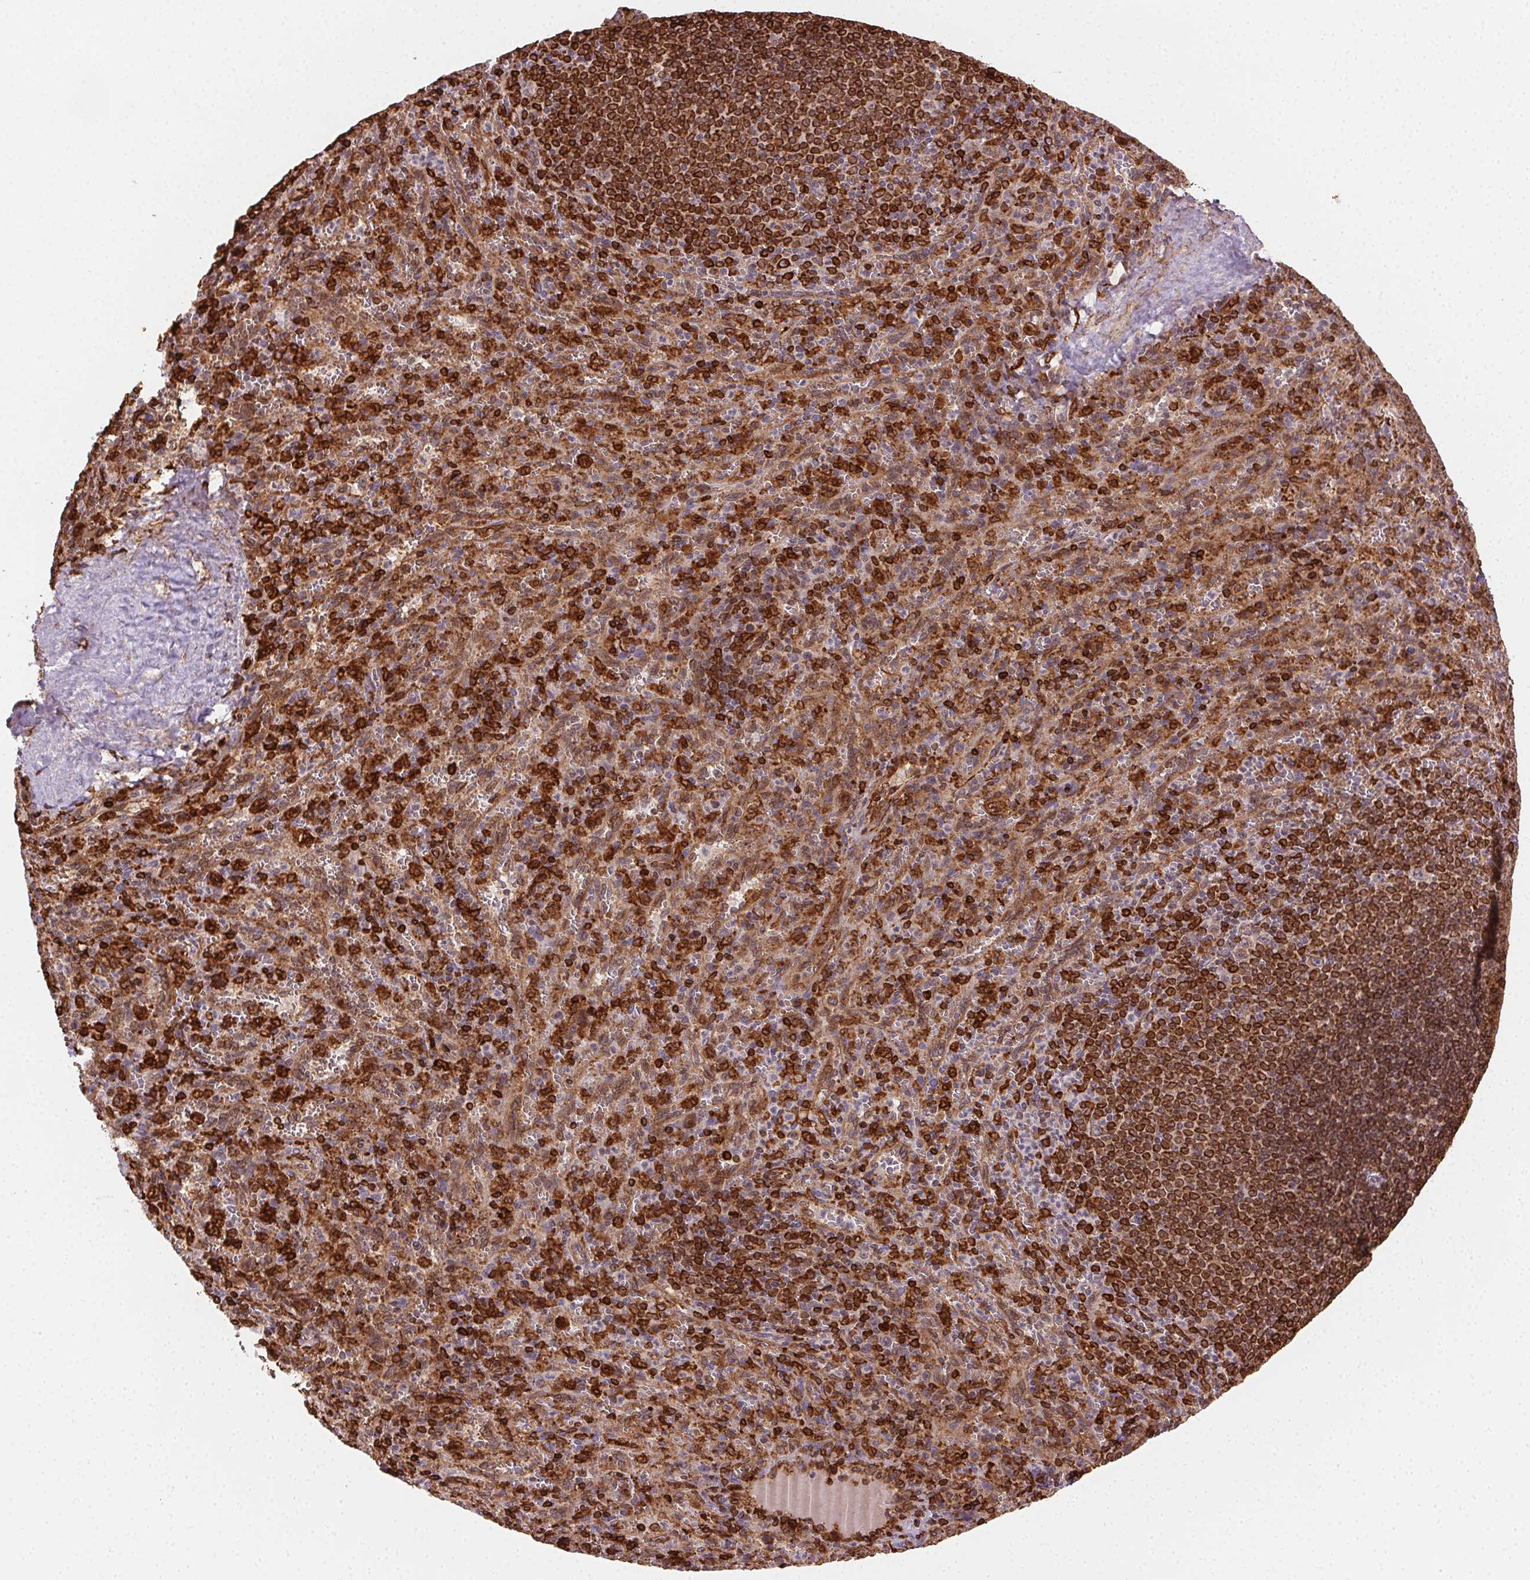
{"staining": {"intensity": "strong", "quantity": "25%-75%", "location": "cytoplasmic/membranous"}, "tissue": "spleen", "cell_type": "Cells in red pulp", "image_type": "normal", "snomed": [{"axis": "morphology", "description": "Normal tissue, NOS"}, {"axis": "topography", "description": "Spleen"}], "caption": "IHC photomicrograph of benign spleen stained for a protein (brown), which demonstrates high levels of strong cytoplasmic/membranous expression in approximately 25%-75% of cells in red pulp.", "gene": "RNASET2", "patient": {"sex": "male", "age": 57}}